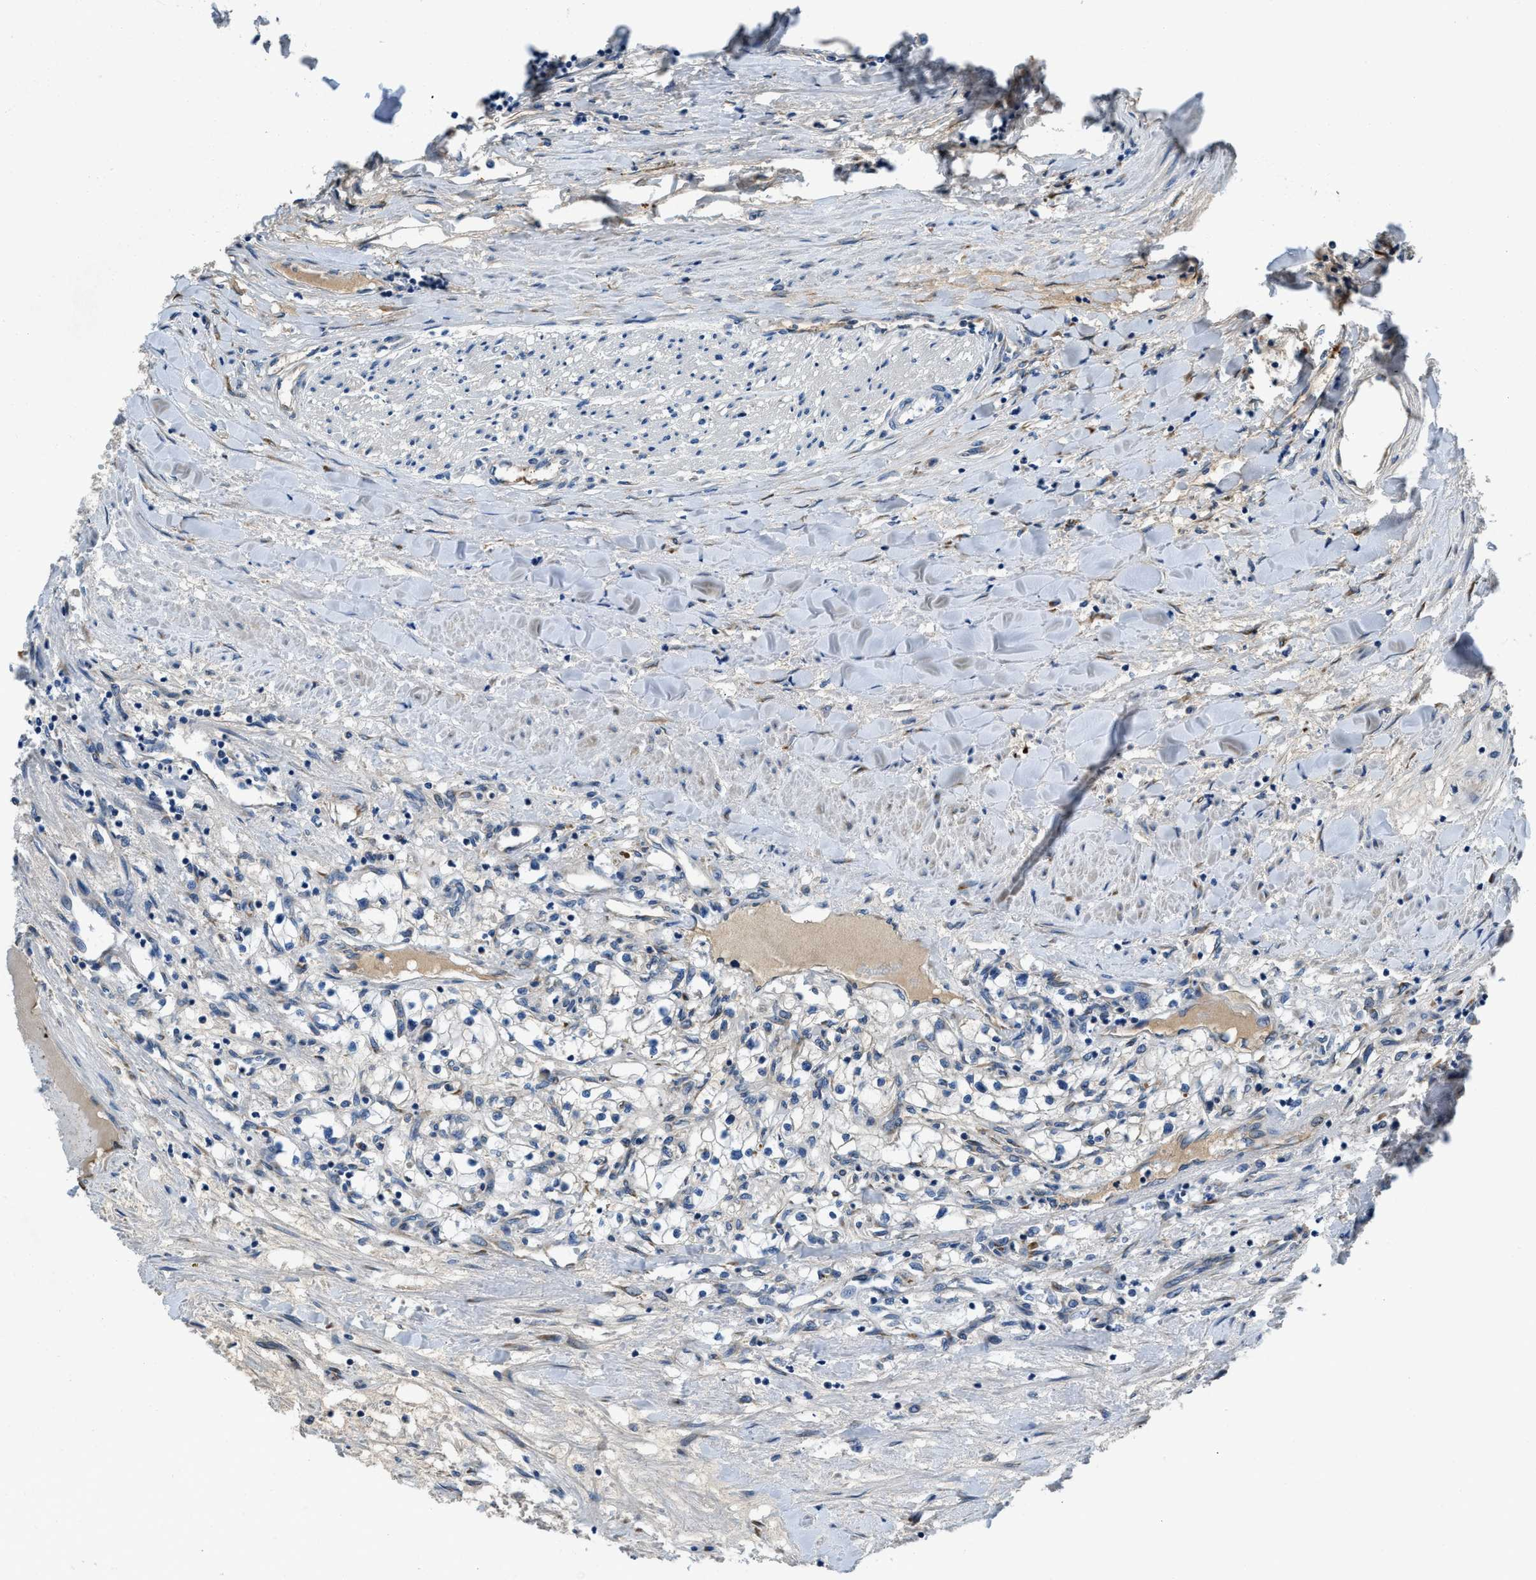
{"staining": {"intensity": "weak", "quantity": "25%-75%", "location": "cytoplasmic/membranous"}, "tissue": "renal cancer", "cell_type": "Tumor cells", "image_type": "cancer", "snomed": [{"axis": "morphology", "description": "Adenocarcinoma, NOS"}, {"axis": "topography", "description": "Kidney"}], "caption": "Immunohistochemistry (IHC) (DAB (3,3'-diaminobenzidine)) staining of renal cancer exhibits weak cytoplasmic/membranous protein expression in approximately 25%-75% of tumor cells. (DAB (3,3'-diaminobenzidine) = brown stain, brightfield microscopy at high magnification).", "gene": "GGCX", "patient": {"sex": "male", "age": 68}}